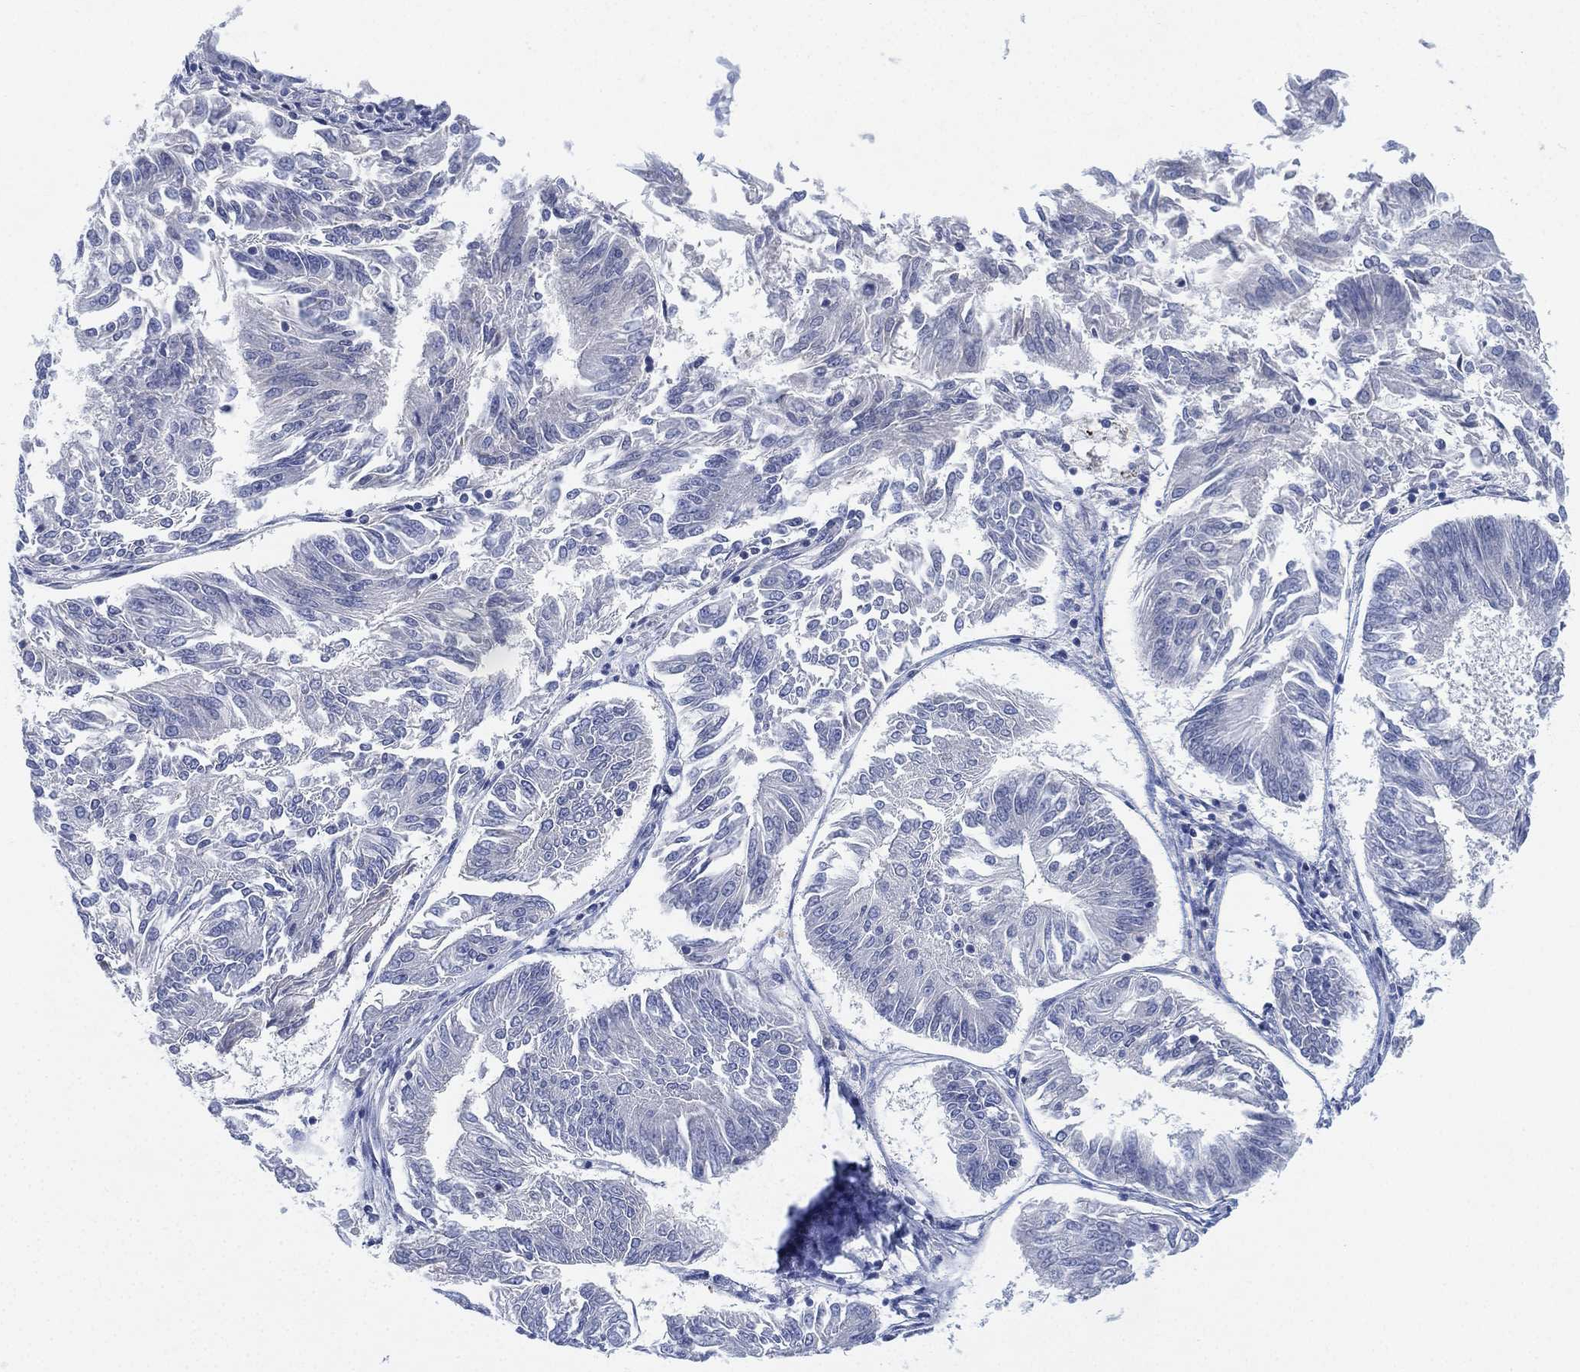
{"staining": {"intensity": "negative", "quantity": "none", "location": "none"}, "tissue": "endometrial cancer", "cell_type": "Tumor cells", "image_type": "cancer", "snomed": [{"axis": "morphology", "description": "Adenocarcinoma, NOS"}, {"axis": "topography", "description": "Endometrium"}], "caption": "The histopathology image reveals no significant positivity in tumor cells of adenocarcinoma (endometrial). (Brightfield microscopy of DAB (3,3'-diaminobenzidine) IHC at high magnification).", "gene": "ADAD2", "patient": {"sex": "female", "age": 58}}